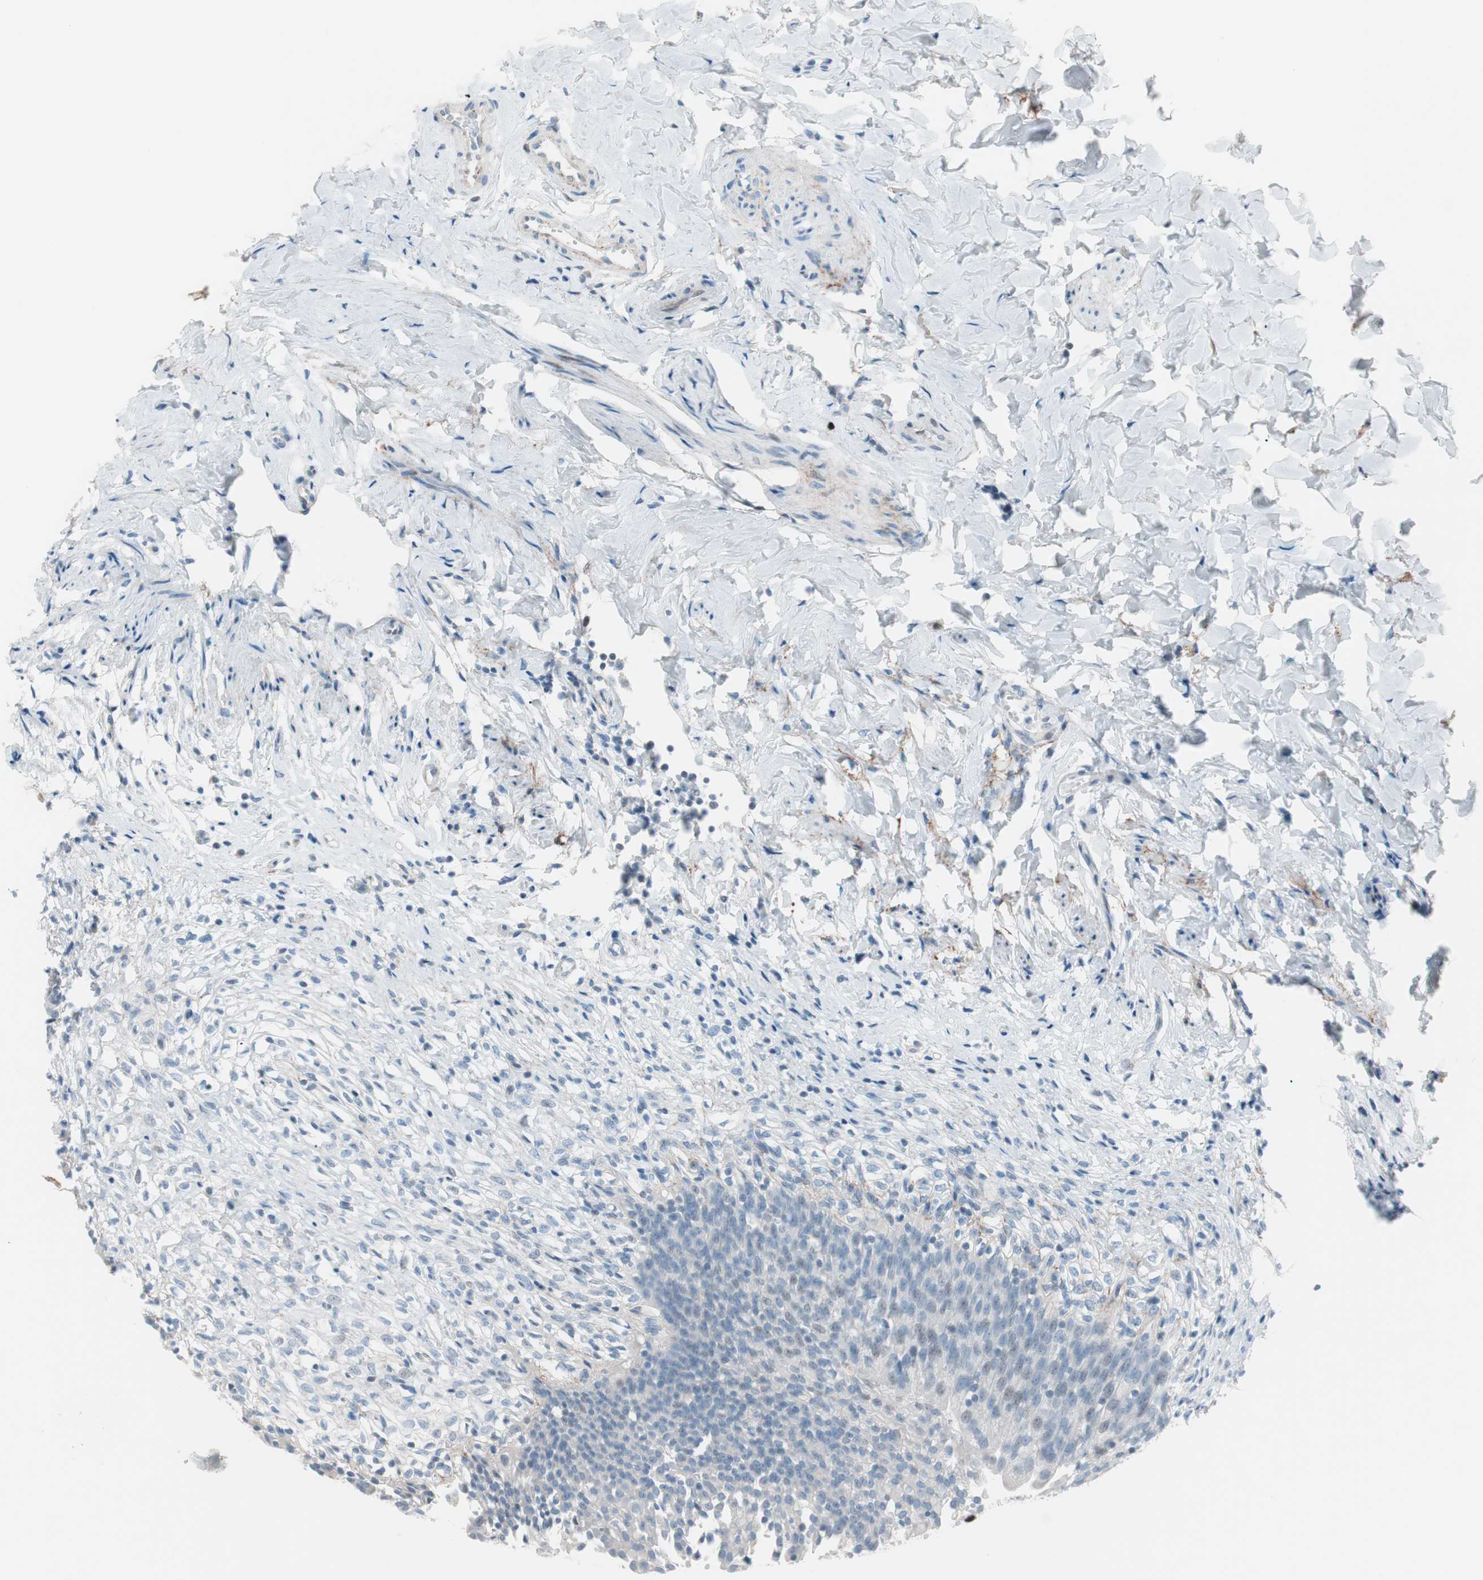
{"staining": {"intensity": "weak", "quantity": "25%-75%", "location": "nuclear"}, "tissue": "urinary bladder", "cell_type": "Urothelial cells", "image_type": "normal", "snomed": [{"axis": "morphology", "description": "Normal tissue, NOS"}, {"axis": "morphology", "description": "Inflammation, NOS"}, {"axis": "topography", "description": "Urinary bladder"}], "caption": "Protein expression analysis of normal urinary bladder displays weak nuclear expression in about 25%-75% of urothelial cells. The staining is performed using DAB (3,3'-diaminobenzidine) brown chromogen to label protein expression. The nuclei are counter-stained blue using hematoxylin.", "gene": "FOSL1", "patient": {"sex": "female", "age": 80}}